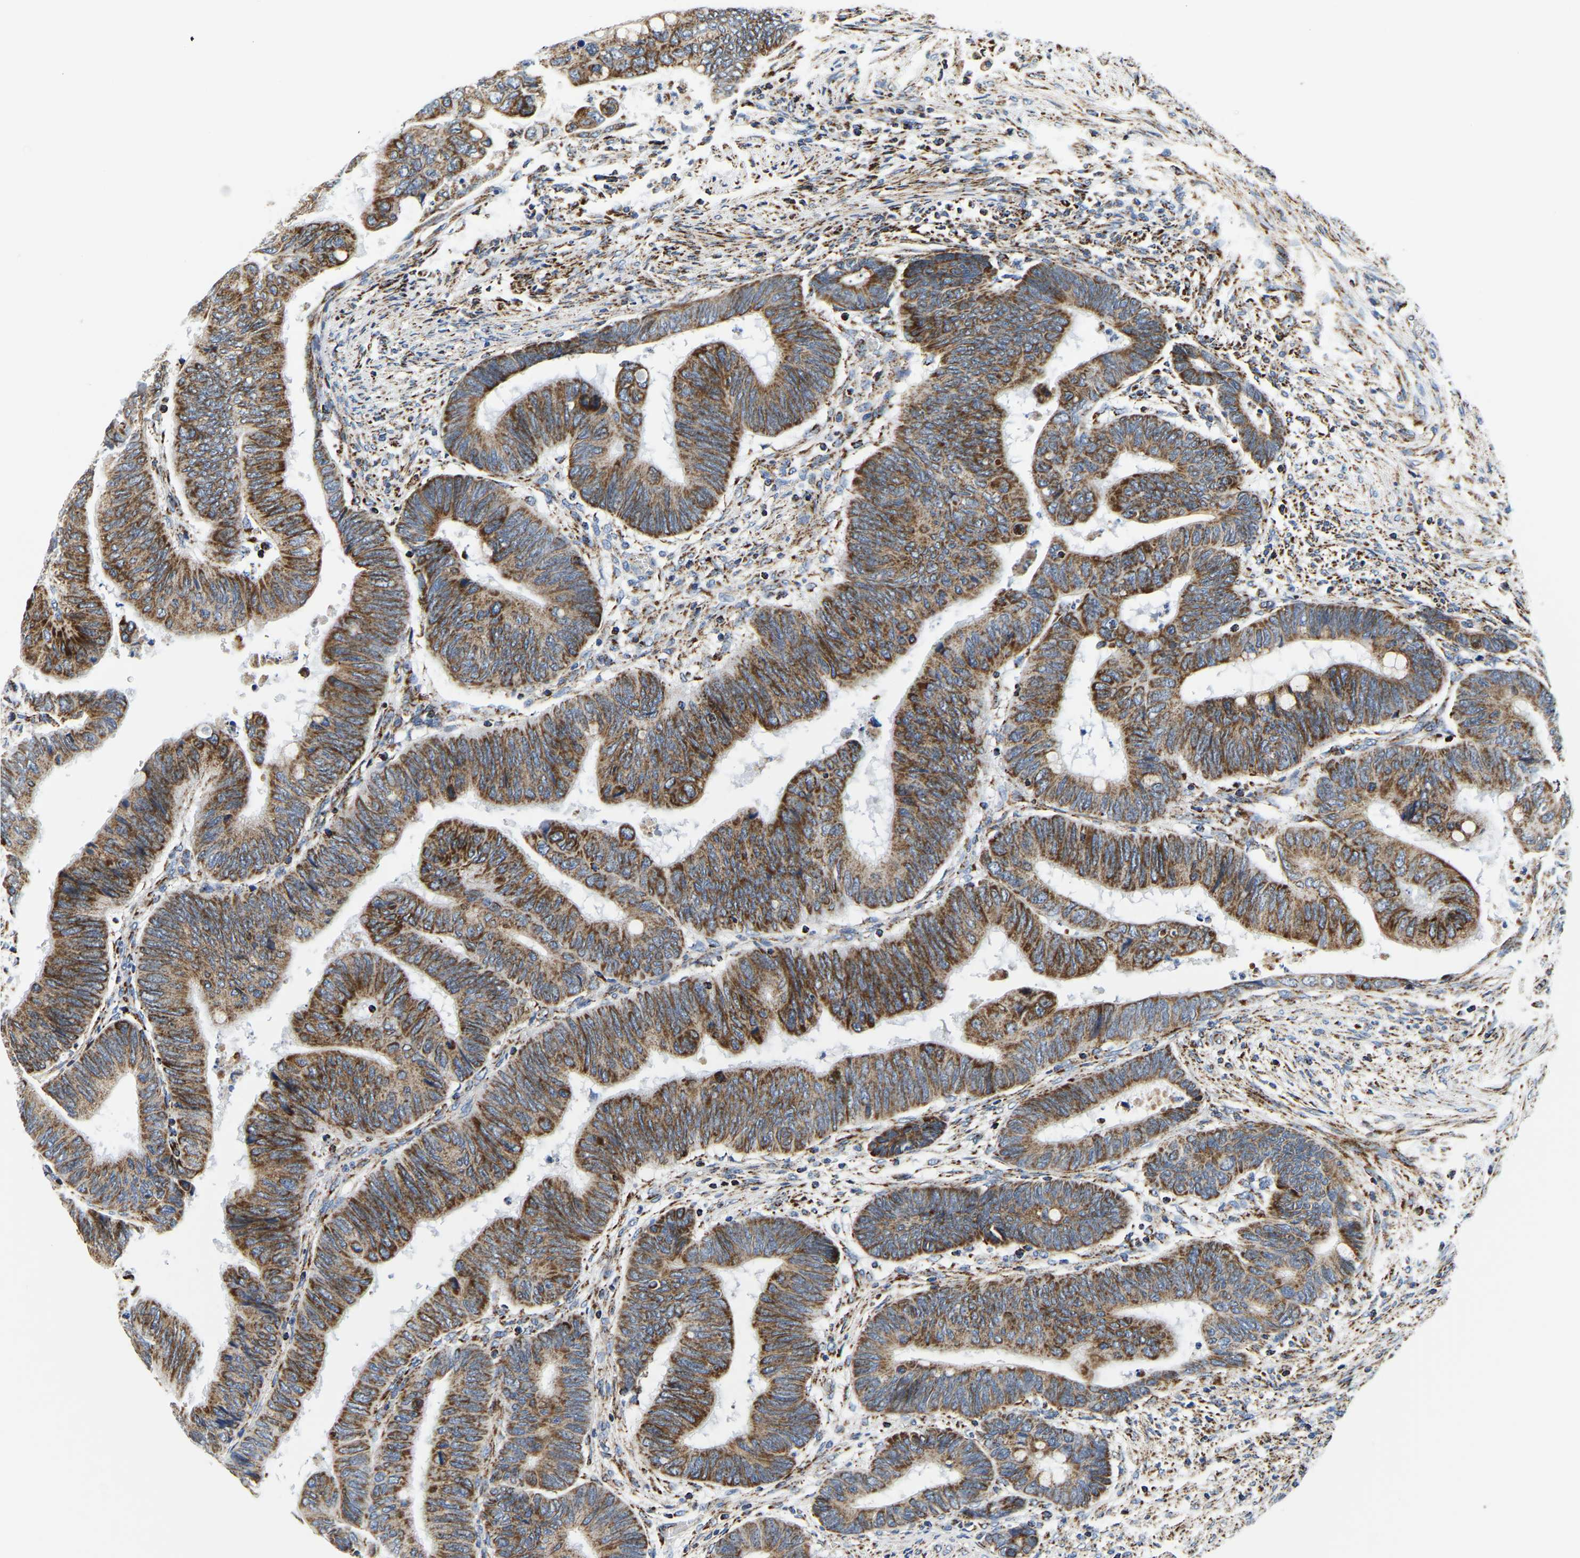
{"staining": {"intensity": "moderate", "quantity": ">75%", "location": "cytoplasmic/membranous"}, "tissue": "colorectal cancer", "cell_type": "Tumor cells", "image_type": "cancer", "snomed": [{"axis": "morphology", "description": "Normal tissue, NOS"}, {"axis": "morphology", "description": "Adenocarcinoma, NOS"}, {"axis": "topography", "description": "Rectum"}, {"axis": "topography", "description": "Peripheral nerve tissue"}], "caption": "High-power microscopy captured an immunohistochemistry photomicrograph of colorectal cancer, revealing moderate cytoplasmic/membranous staining in about >75% of tumor cells. (DAB (3,3'-diaminobenzidine) IHC with brightfield microscopy, high magnification).", "gene": "SFXN1", "patient": {"sex": "male", "age": 92}}